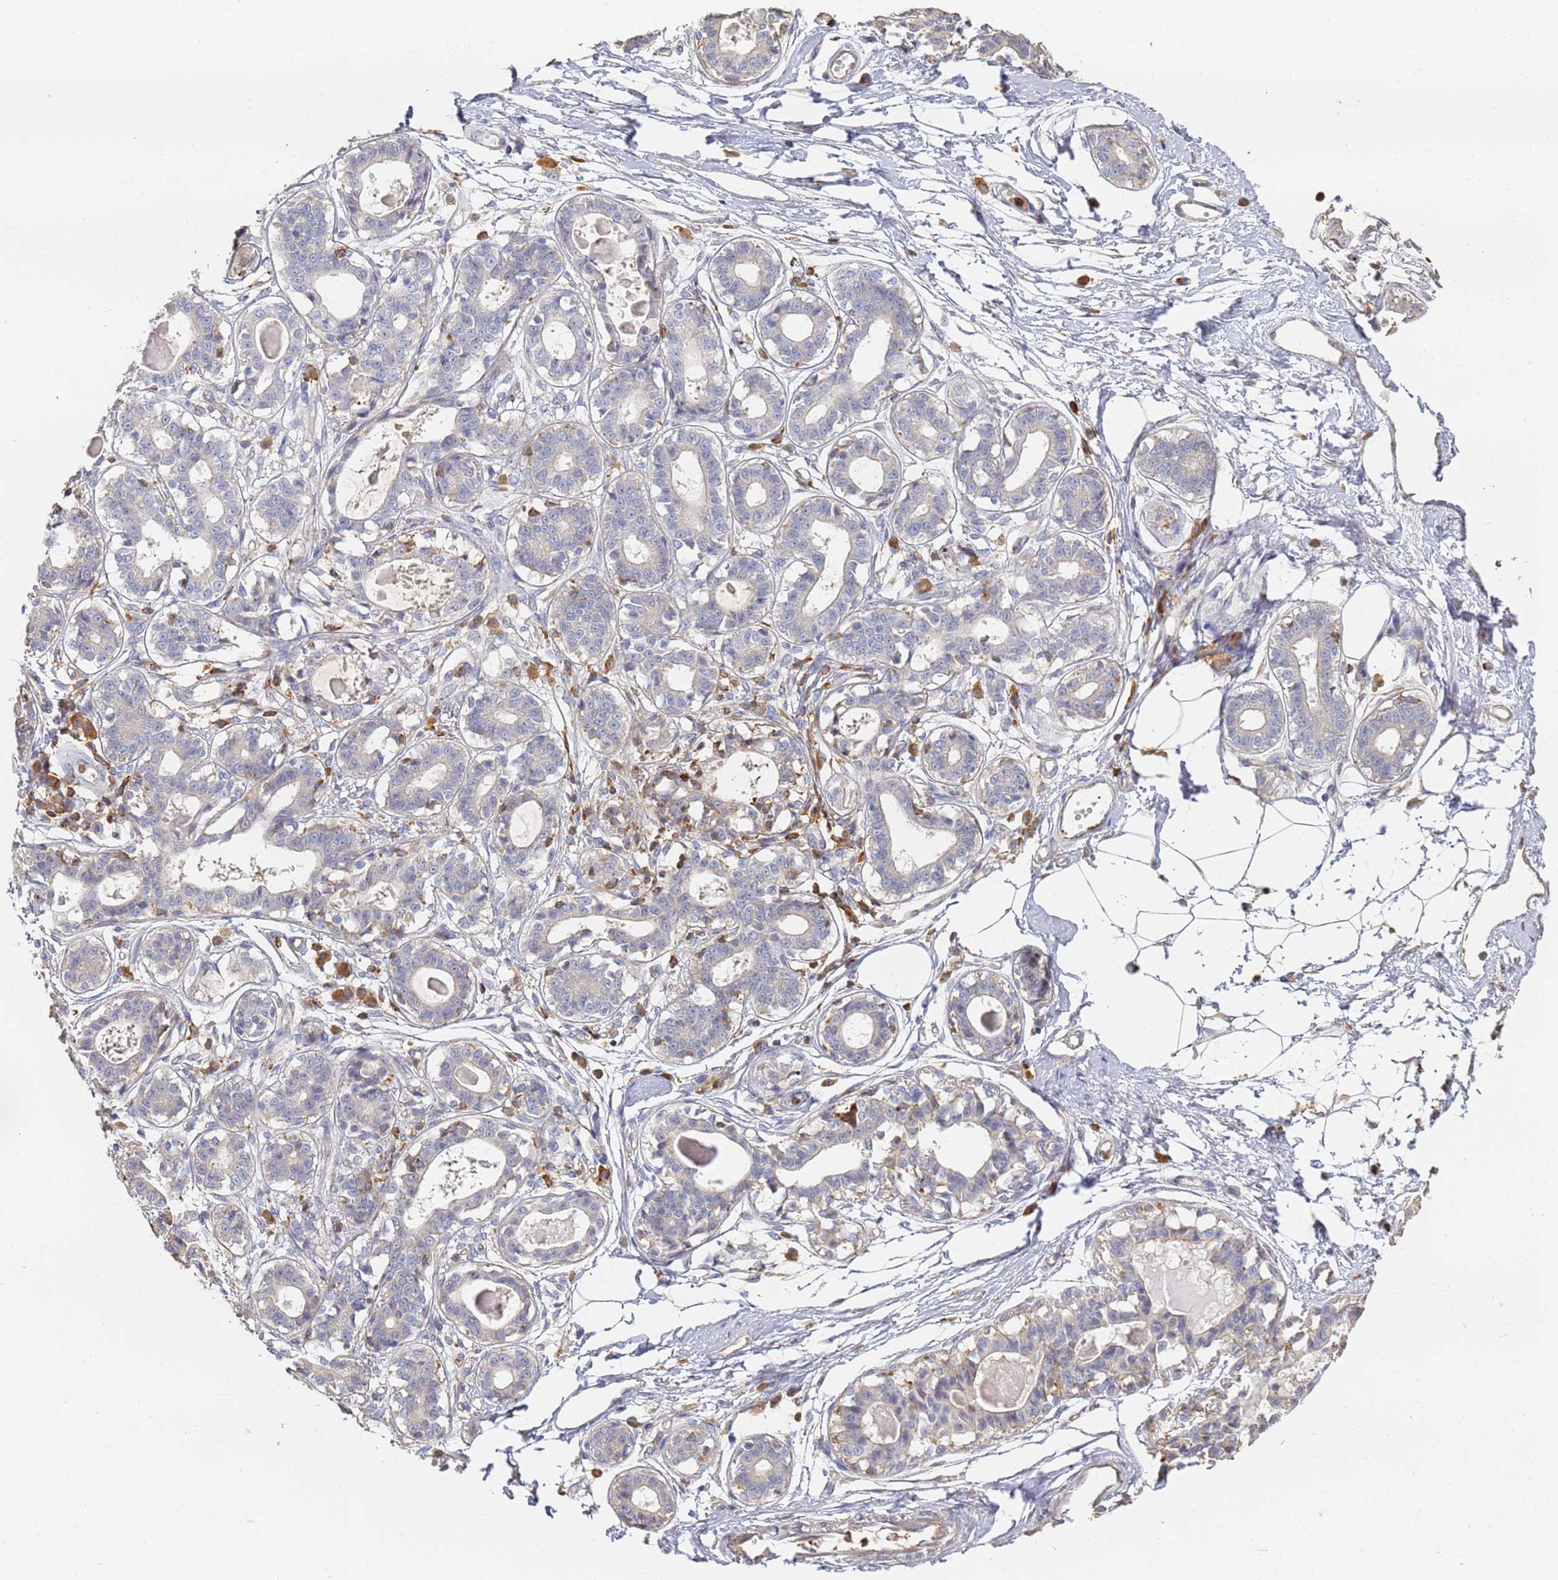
{"staining": {"intensity": "negative", "quantity": "none", "location": "none"}, "tissue": "breast", "cell_type": "Adipocytes", "image_type": "normal", "snomed": [{"axis": "morphology", "description": "Normal tissue, NOS"}, {"axis": "topography", "description": "Breast"}], "caption": "Adipocytes are negative for brown protein staining in normal breast. The staining is performed using DAB brown chromogen with nuclei counter-stained in using hematoxylin.", "gene": "BIN2", "patient": {"sex": "female", "age": 45}}